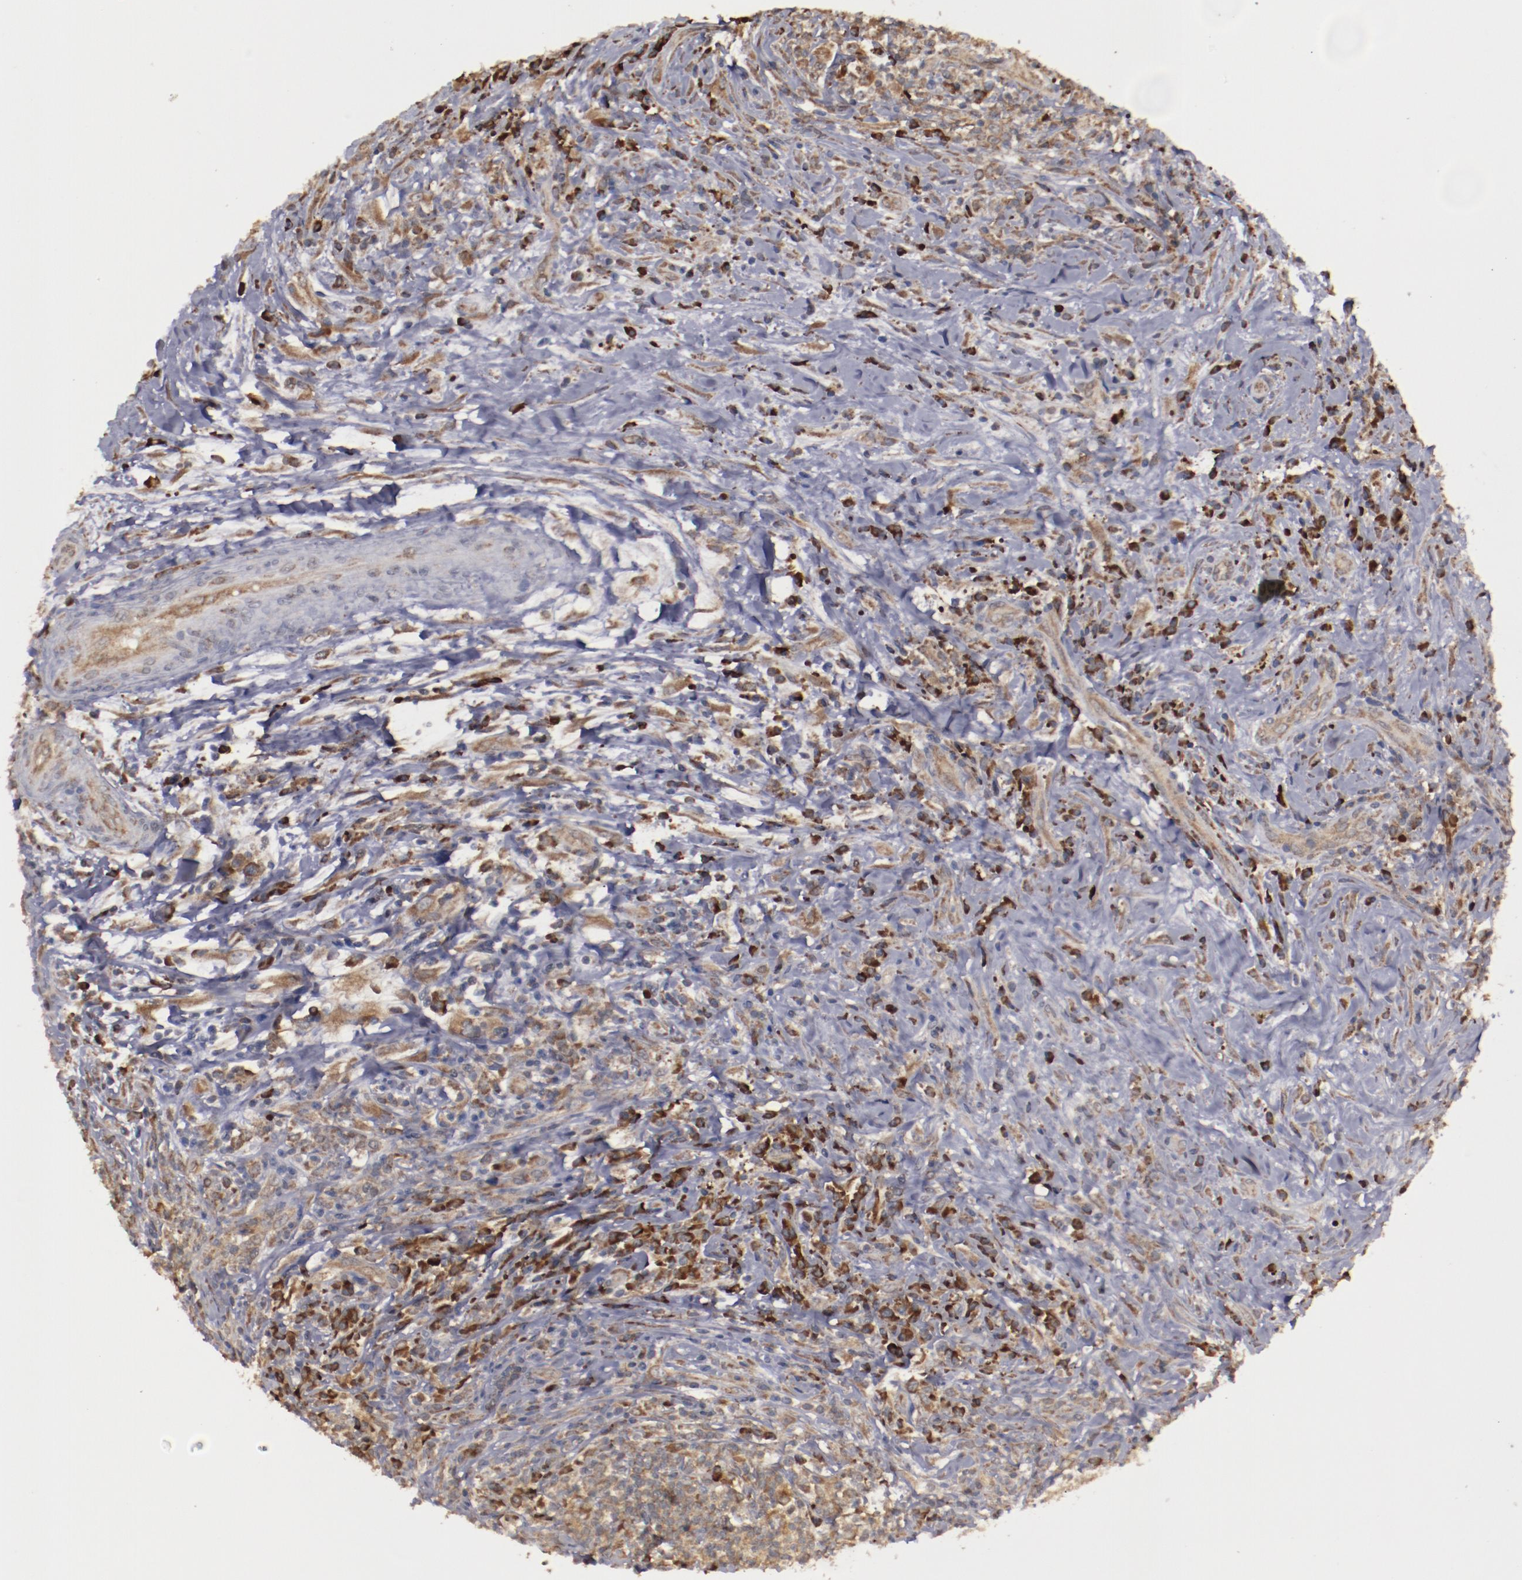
{"staining": {"intensity": "strong", "quantity": ">75%", "location": "cytoplasmic/membranous"}, "tissue": "lymphoma", "cell_type": "Tumor cells", "image_type": "cancer", "snomed": [{"axis": "morphology", "description": "Hodgkin's disease, NOS"}, {"axis": "topography", "description": "Lymph node"}], "caption": "Lymphoma stained for a protein (brown) demonstrates strong cytoplasmic/membranous positive staining in about >75% of tumor cells.", "gene": "RPS4Y1", "patient": {"sex": "female", "age": 25}}